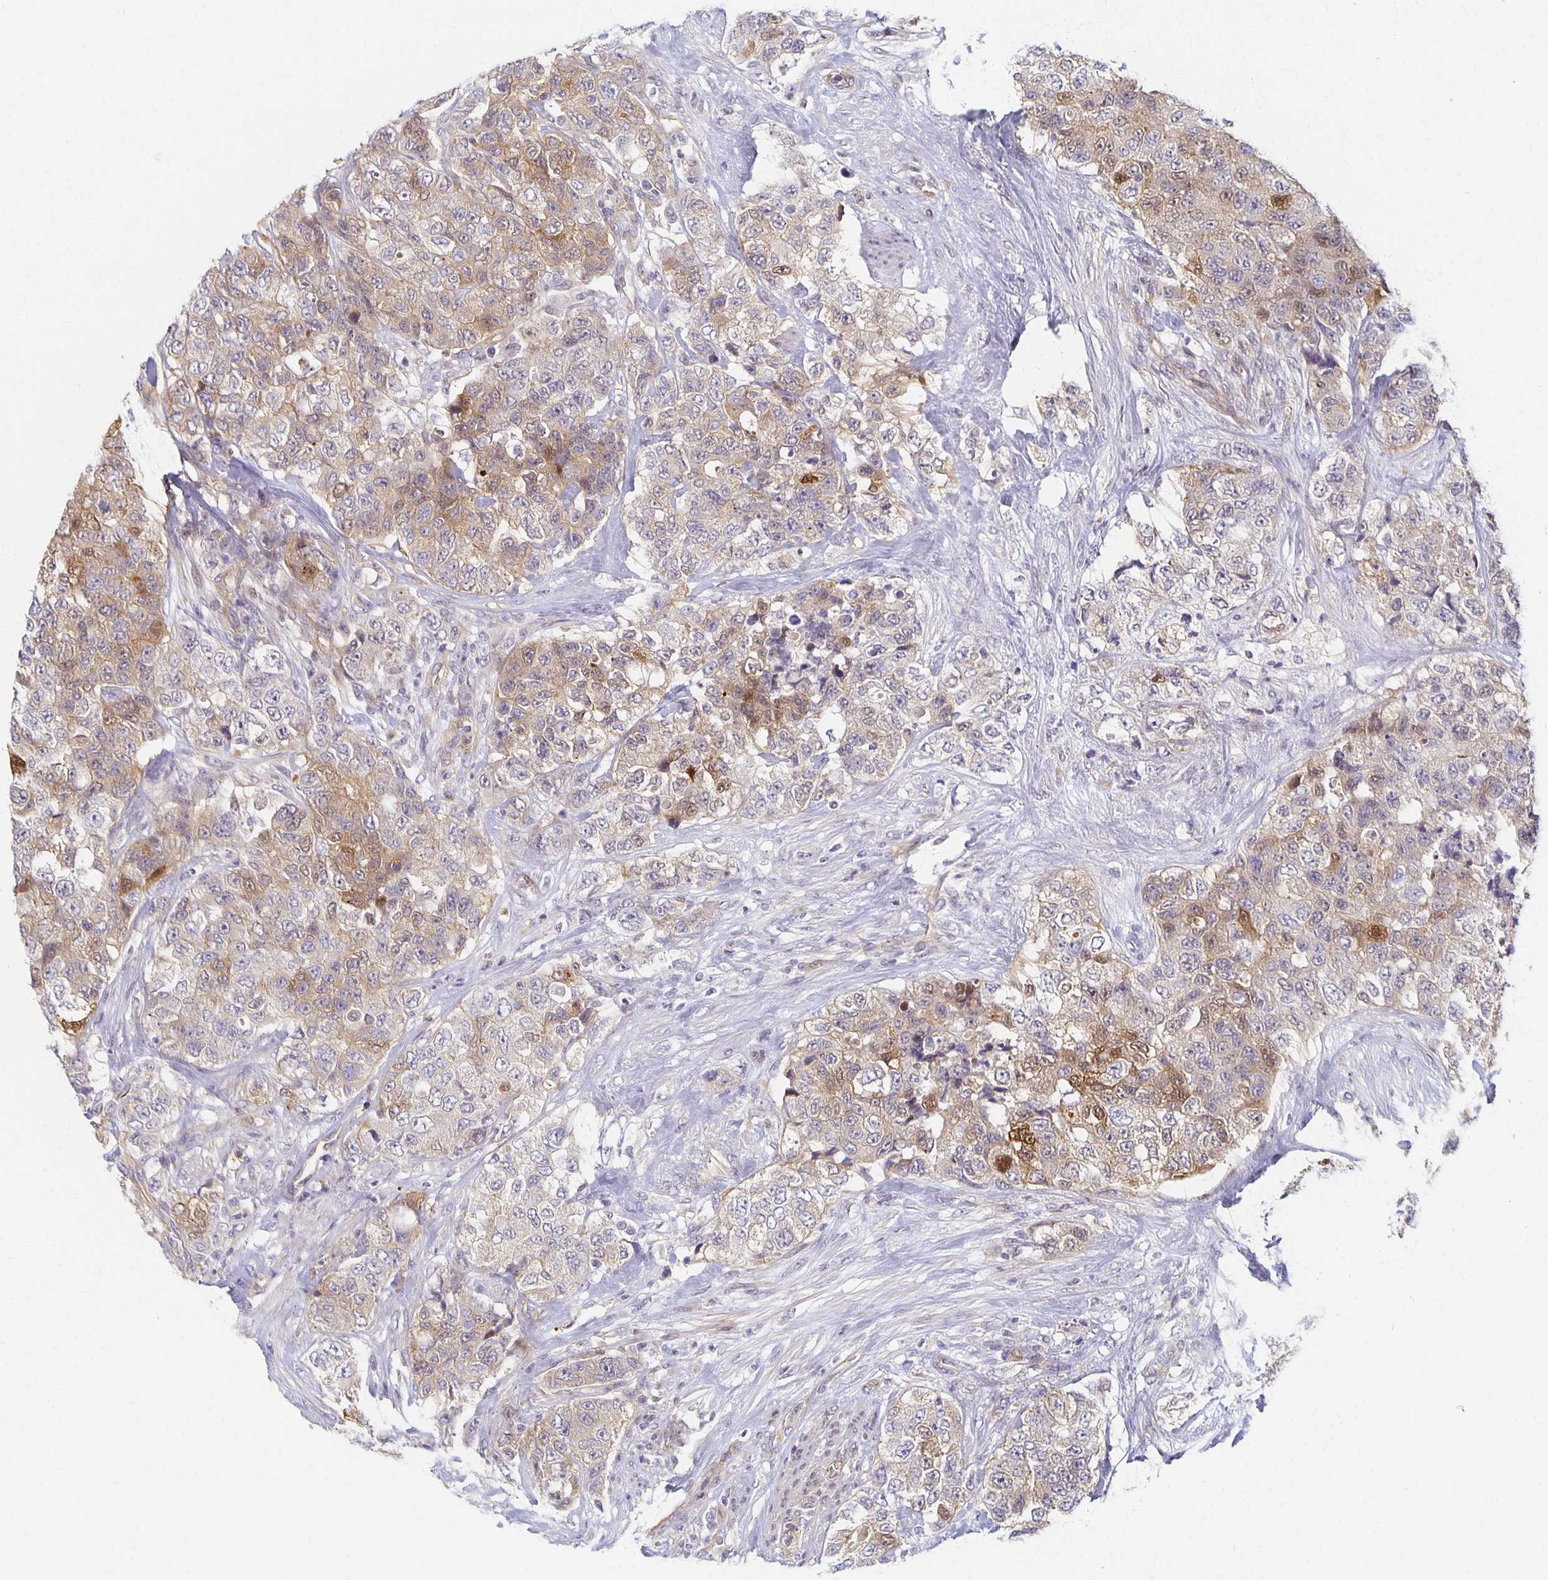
{"staining": {"intensity": "moderate", "quantity": "25%-75%", "location": "cytoplasmic/membranous"}, "tissue": "urothelial cancer", "cell_type": "Tumor cells", "image_type": "cancer", "snomed": [{"axis": "morphology", "description": "Urothelial carcinoma, High grade"}, {"axis": "topography", "description": "Urinary bladder"}], "caption": "An image of urothelial carcinoma (high-grade) stained for a protein demonstrates moderate cytoplasmic/membranous brown staining in tumor cells. (IHC, brightfield microscopy, high magnification).", "gene": "SORL1", "patient": {"sex": "female", "age": 78}}